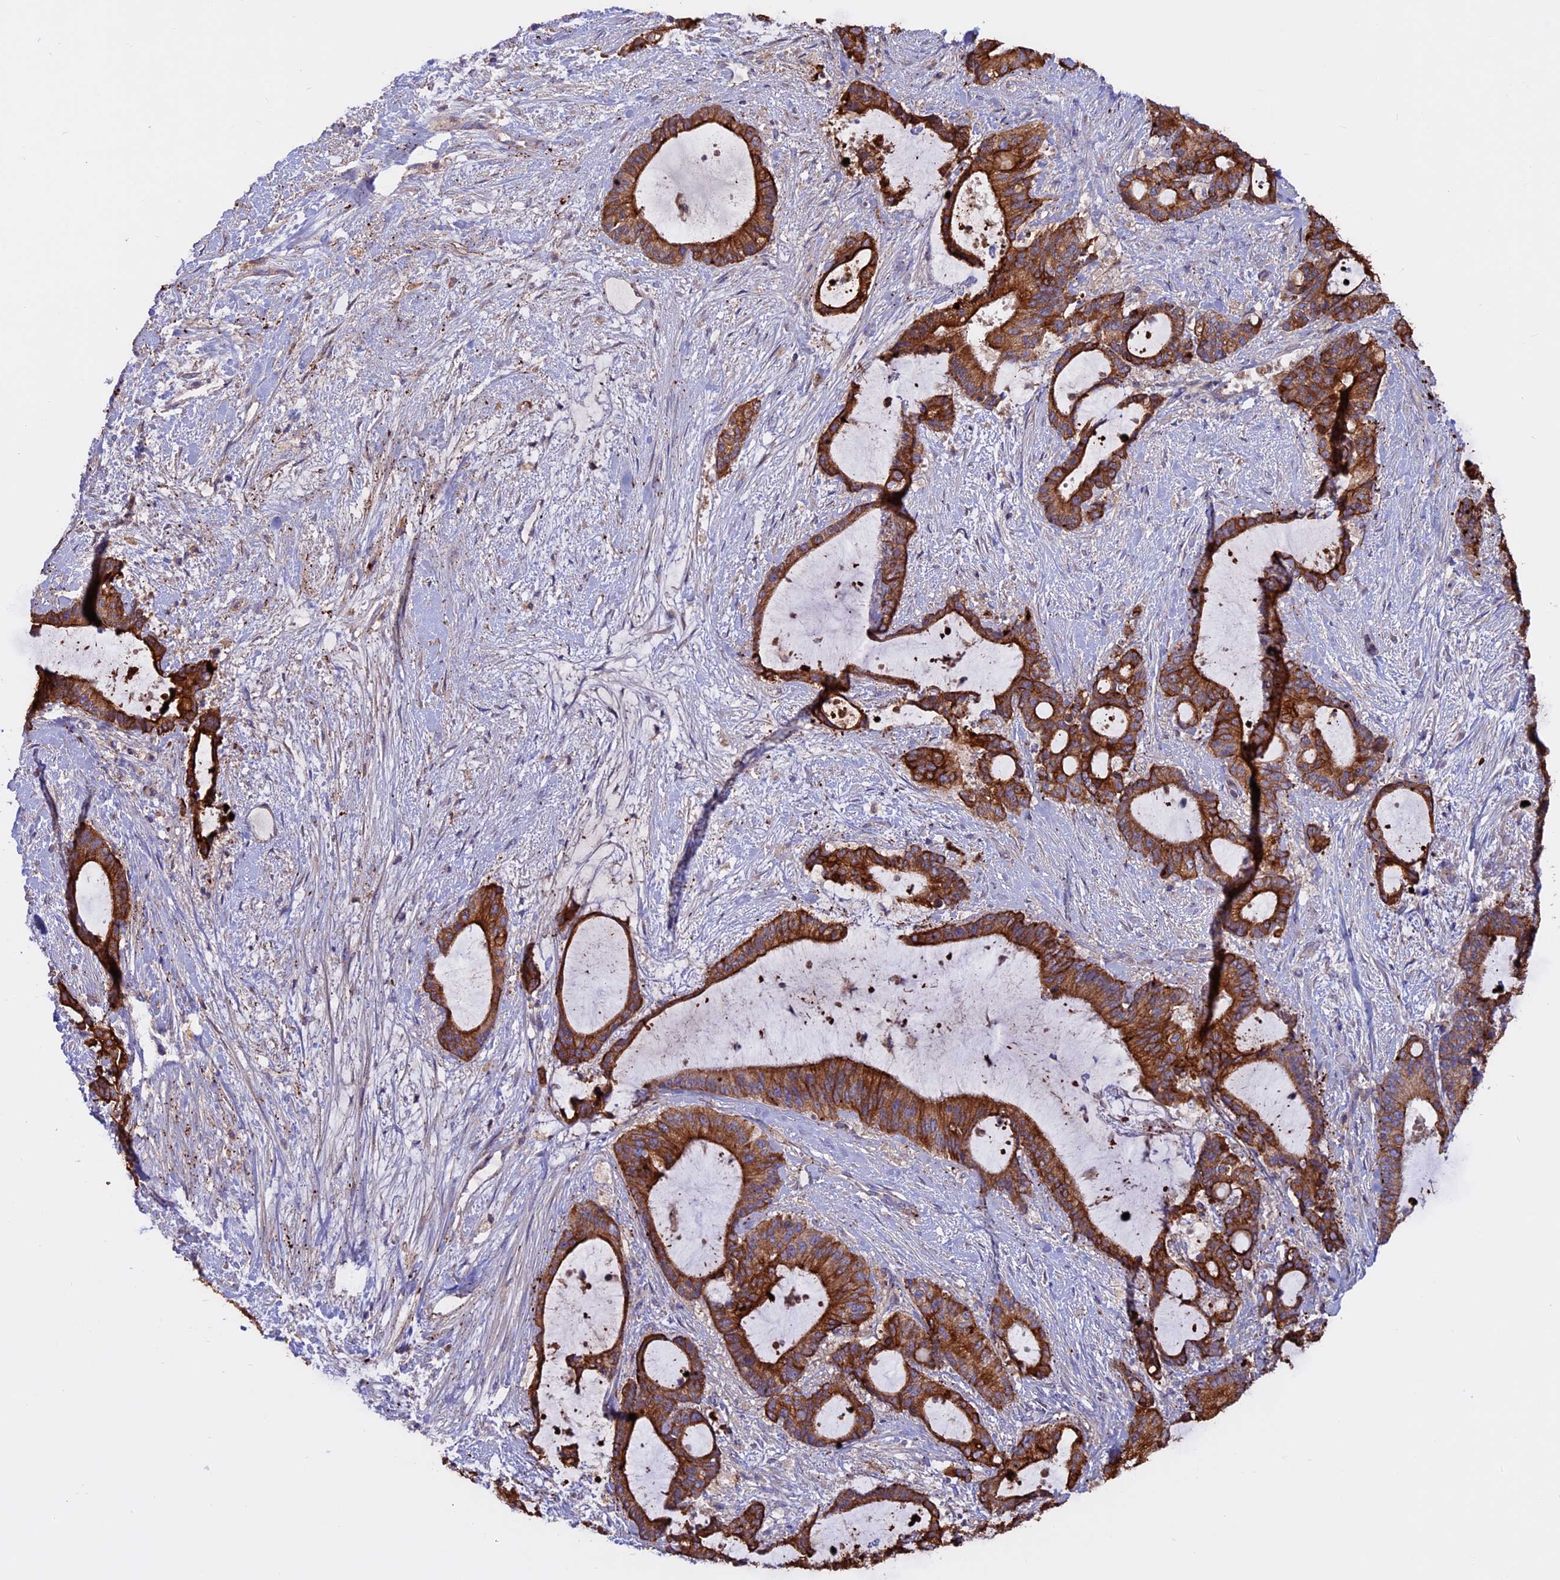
{"staining": {"intensity": "strong", "quantity": ">75%", "location": "cytoplasmic/membranous"}, "tissue": "liver cancer", "cell_type": "Tumor cells", "image_type": "cancer", "snomed": [{"axis": "morphology", "description": "Normal tissue, NOS"}, {"axis": "morphology", "description": "Cholangiocarcinoma"}, {"axis": "topography", "description": "Liver"}, {"axis": "topography", "description": "Peripheral nerve tissue"}], "caption": "Immunohistochemistry histopathology image of liver cholangiocarcinoma stained for a protein (brown), which exhibits high levels of strong cytoplasmic/membranous staining in about >75% of tumor cells.", "gene": "PTPN9", "patient": {"sex": "female", "age": 73}}